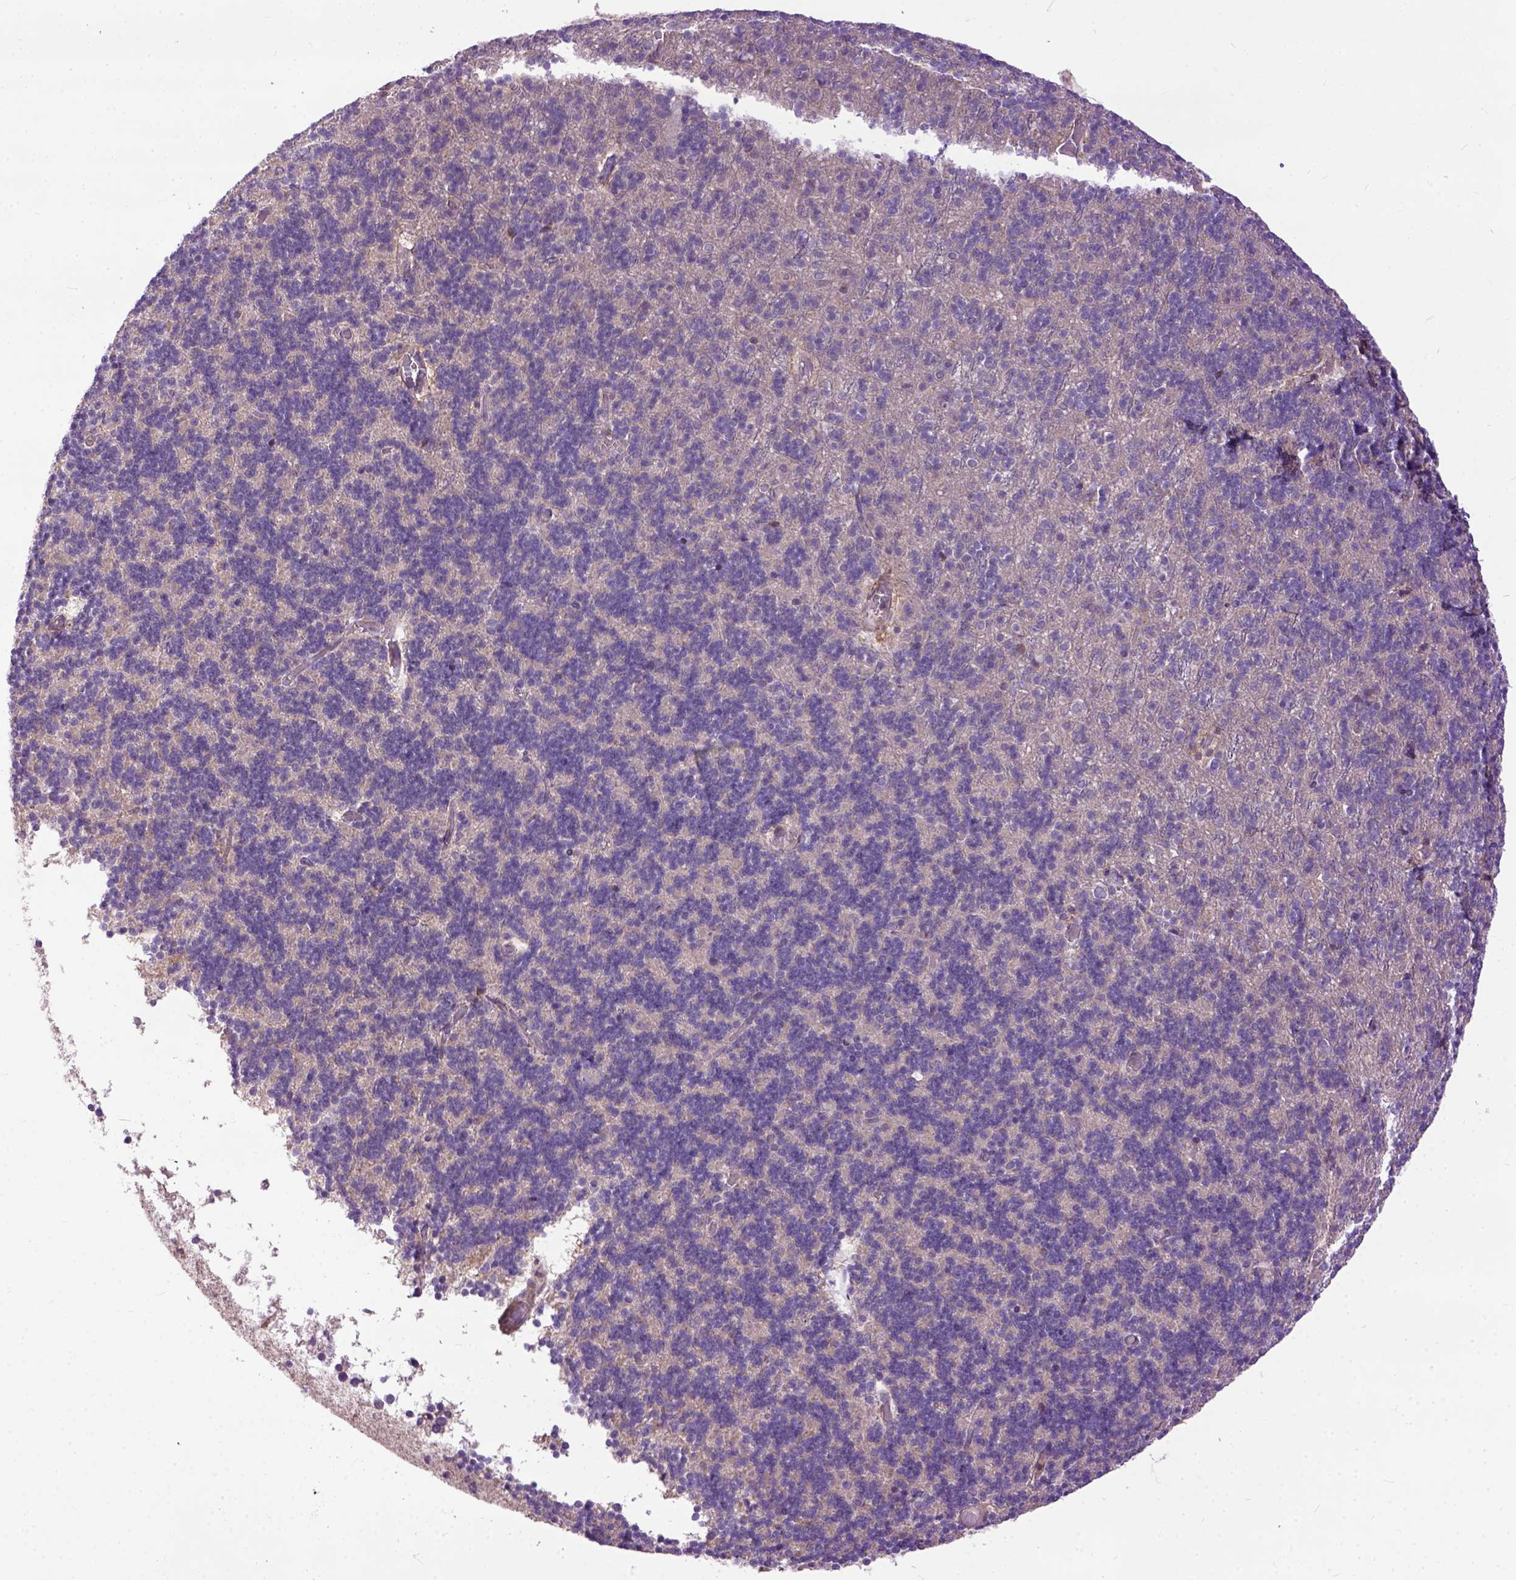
{"staining": {"intensity": "weak", "quantity": "<25%", "location": "cytoplasmic/membranous"}, "tissue": "cerebellum", "cell_type": "Cells in granular layer", "image_type": "normal", "snomed": [{"axis": "morphology", "description": "Normal tissue, NOS"}, {"axis": "topography", "description": "Cerebellum"}], "caption": "There is no significant positivity in cells in granular layer of cerebellum. The staining was performed using DAB to visualize the protein expression in brown, while the nuclei were stained in blue with hematoxylin (Magnification: 20x).", "gene": "CPNE1", "patient": {"sex": "male", "age": 70}}